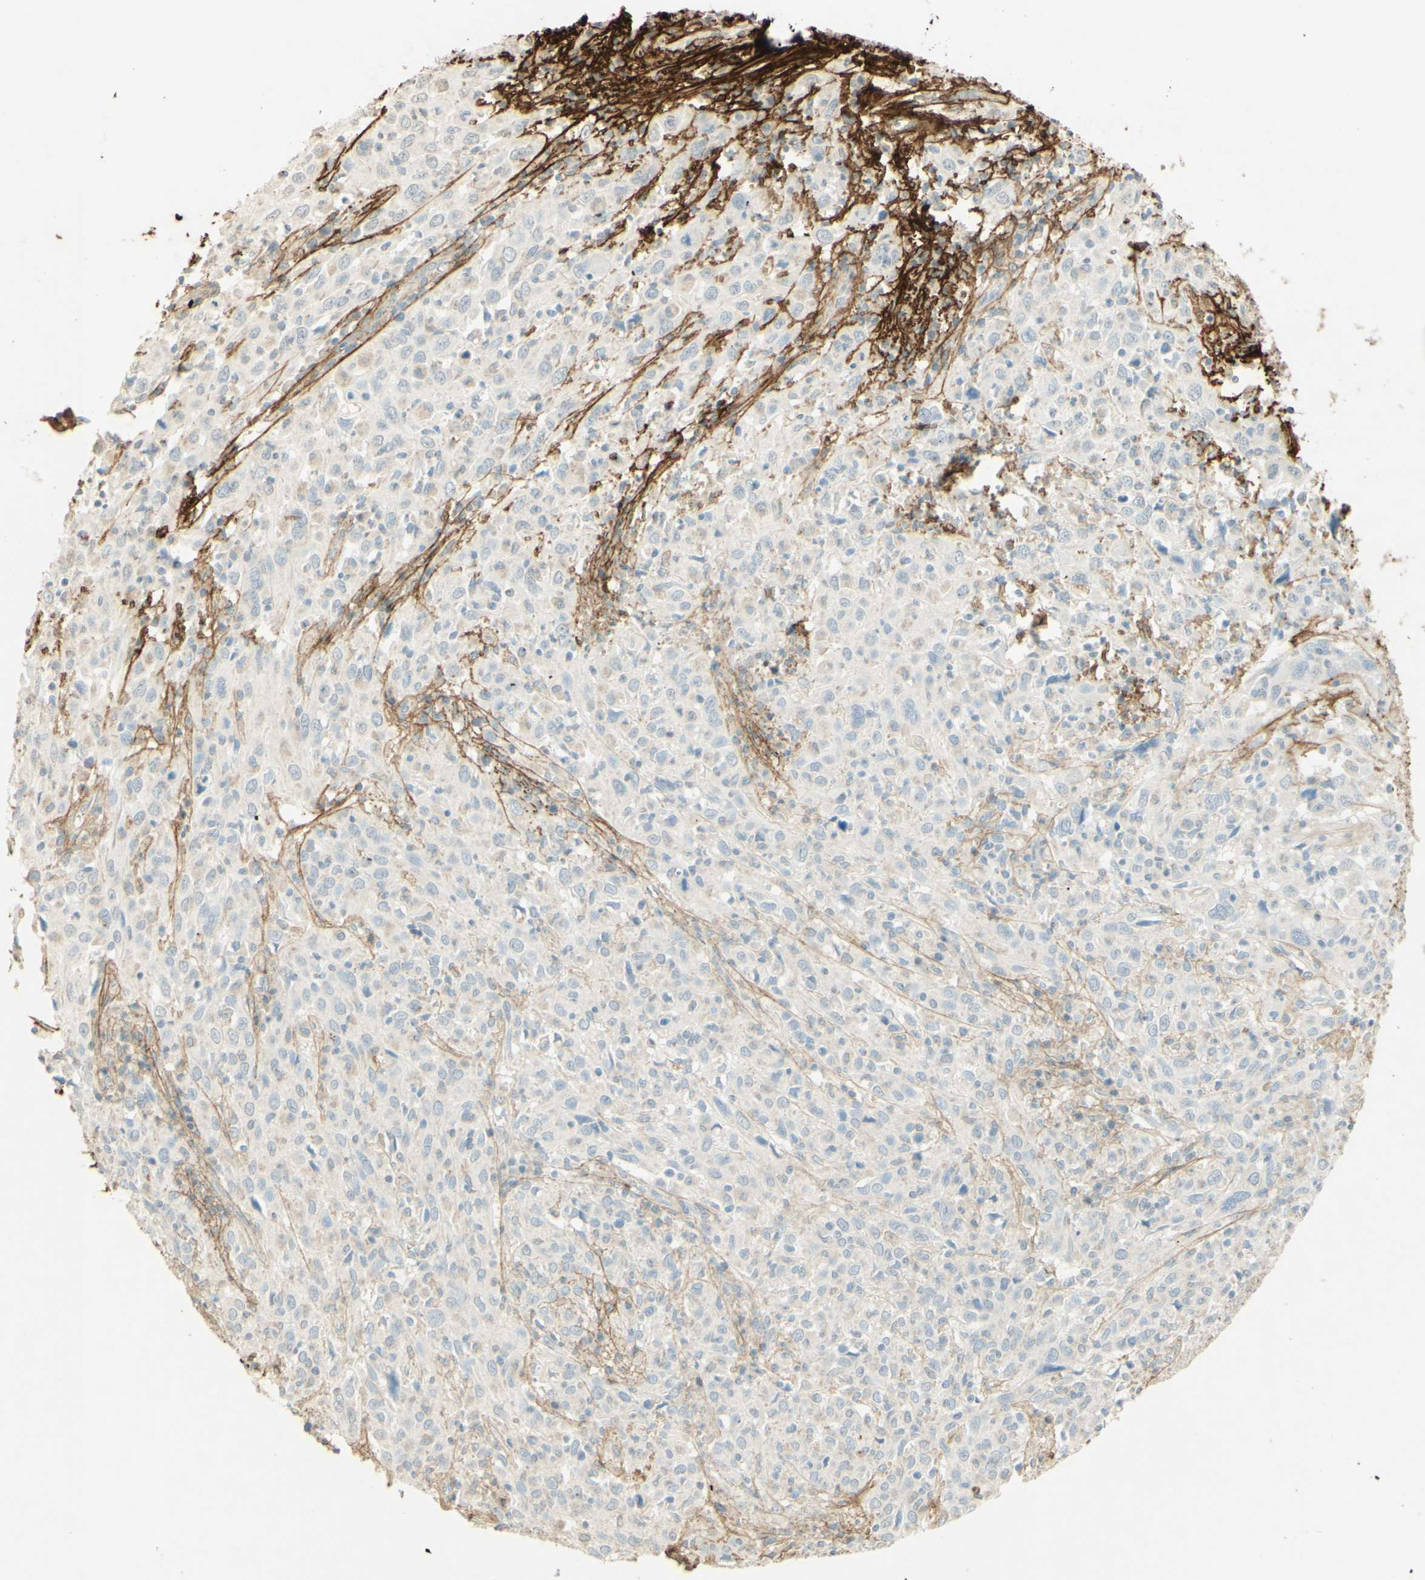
{"staining": {"intensity": "negative", "quantity": "none", "location": "none"}, "tissue": "cervical cancer", "cell_type": "Tumor cells", "image_type": "cancer", "snomed": [{"axis": "morphology", "description": "Squamous cell carcinoma, NOS"}, {"axis": "topography", "description": "Cervix"}], "caption": "DAB immunohistochemical staining of human cervical cancer reveals no significant expression in tumor cells.", "gene": "TNN", "patient": {"sex": "female", "age": 46}}